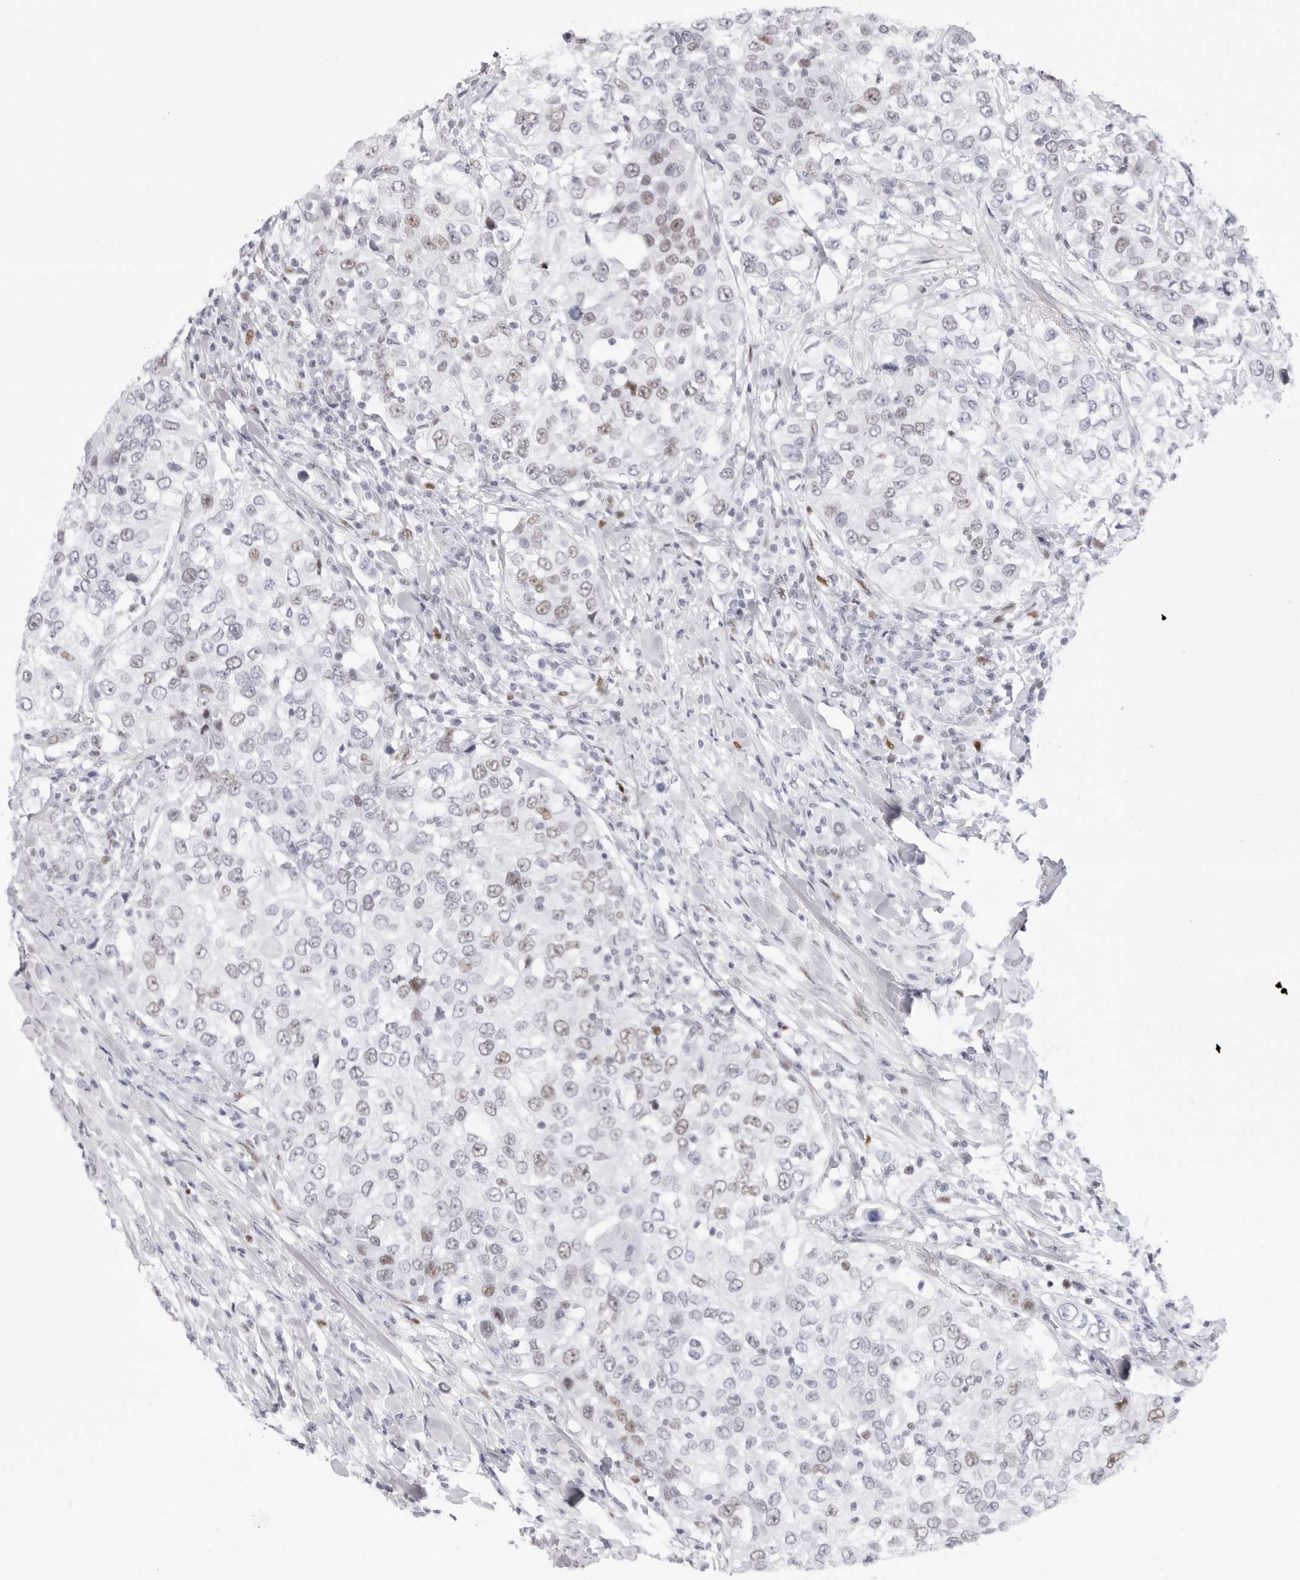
{"staining": {"intensity": "weak", "quantity": "25%-75%", "location": "nuclear"}, "tissue": "urothelial cancer", "cell_type": "Tumor cells", "image_type": "cancer", "snomed": [{"axis": "morphology", "description": "Urothelial carcinoma, High grade"}, {"axis": "topography", "description": "Urinary bladder"}], "caption": "Urothelial cancer stained with a brown dye displays weak nuclear positive expression in about 25%-75% of tumor cells.", "gene": "NASP", "patient": {"sex": "female", "age": 80}}